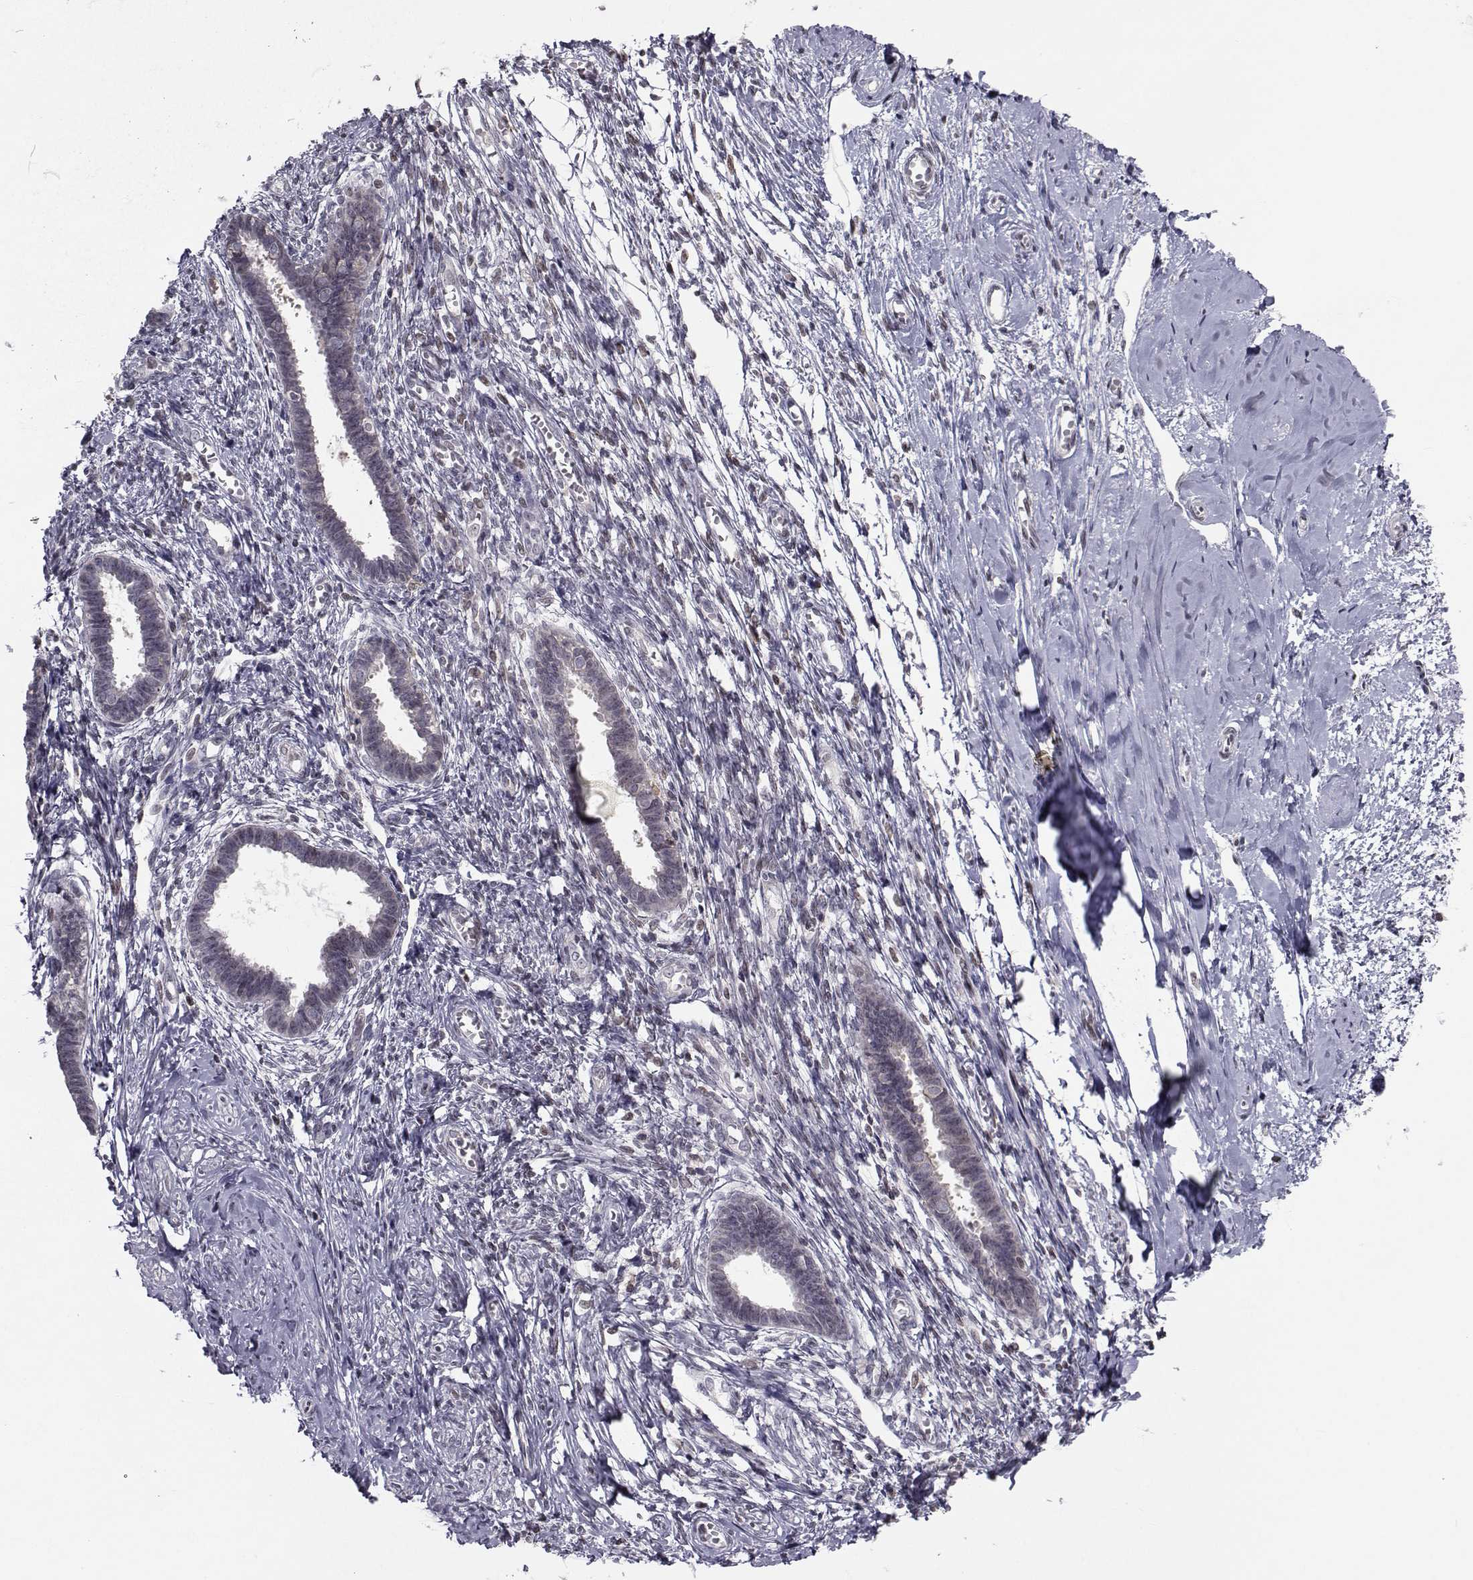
{"staining": {"intensity": "negative", "quantity": "none", "location": "none"}, "tissue": "endometrium", "cell_type": "Cells in endometrial stroma", "image_type": "normal", "snomed": [{"axis": "morphology", "description": "Normal tissue, NOS"}, {"axis": "topography", "description": "Cervix"}, {"axis": "topography", "description": "Endometrium"}], "caption": "The immunohistochemistry (IHC) micrograph has no significant positivity in cells in endometrial stroma of endometrium.", "gene": "PCP4L1", "patient": {"sex": "female", "age": 37}}